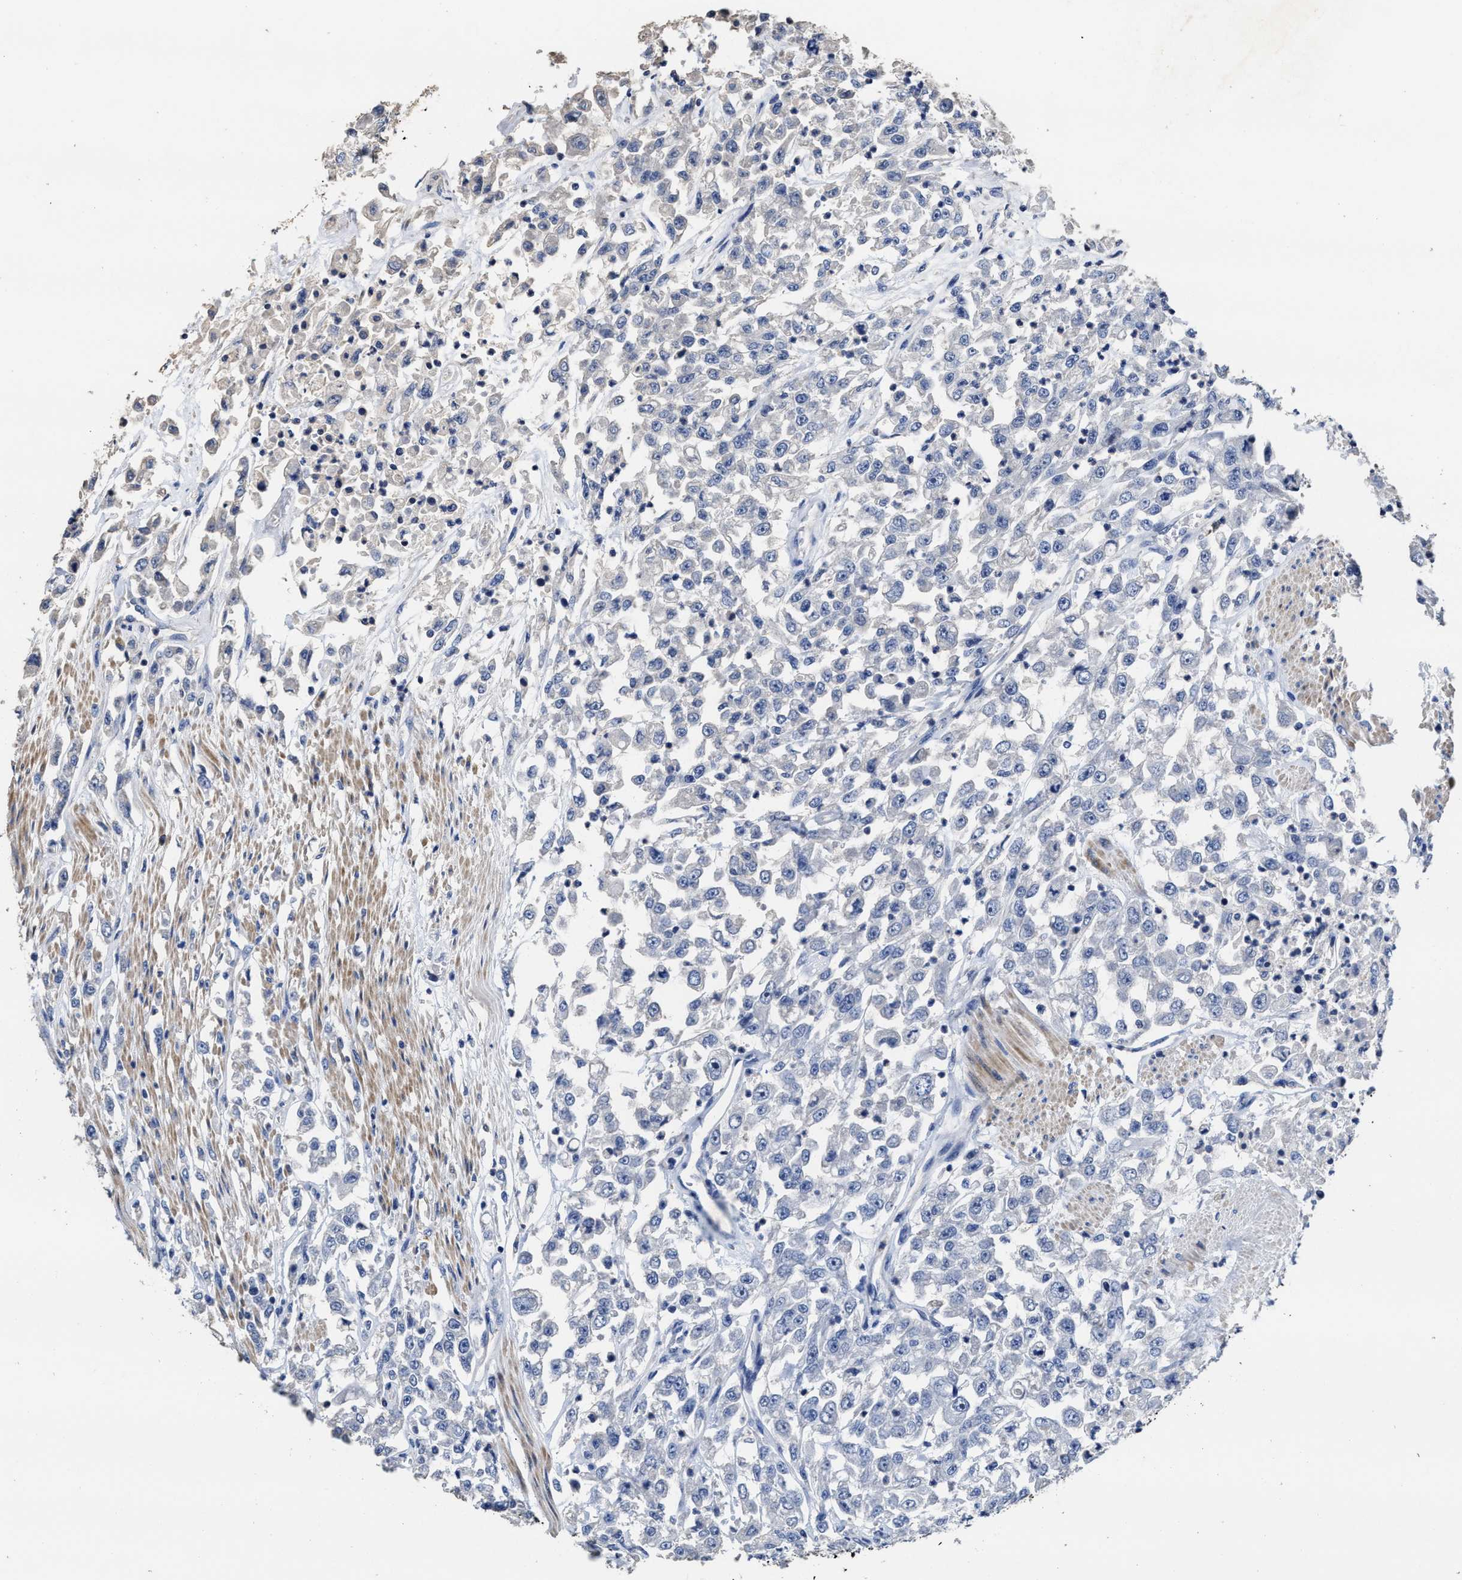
{"staining": {"intensity": "negative", "quantity": "none", "location": "none"}, "tissue": "urothelial cancer", "cell_type": "Tumor cells", "image_type": "cancer", "snomed": [{"axis": "morphology", "description": "Urothelial carcinoma, High grade"}, {"axis": "topography", "description": "Urinary bladder"}], "caption": "The IHC histopathology image has no significant positivity in tumor cells of high-grade urothelial carcinoma tissue.", "gene": "ZFAT", "patient": {"sex": "male", "age": 46}}